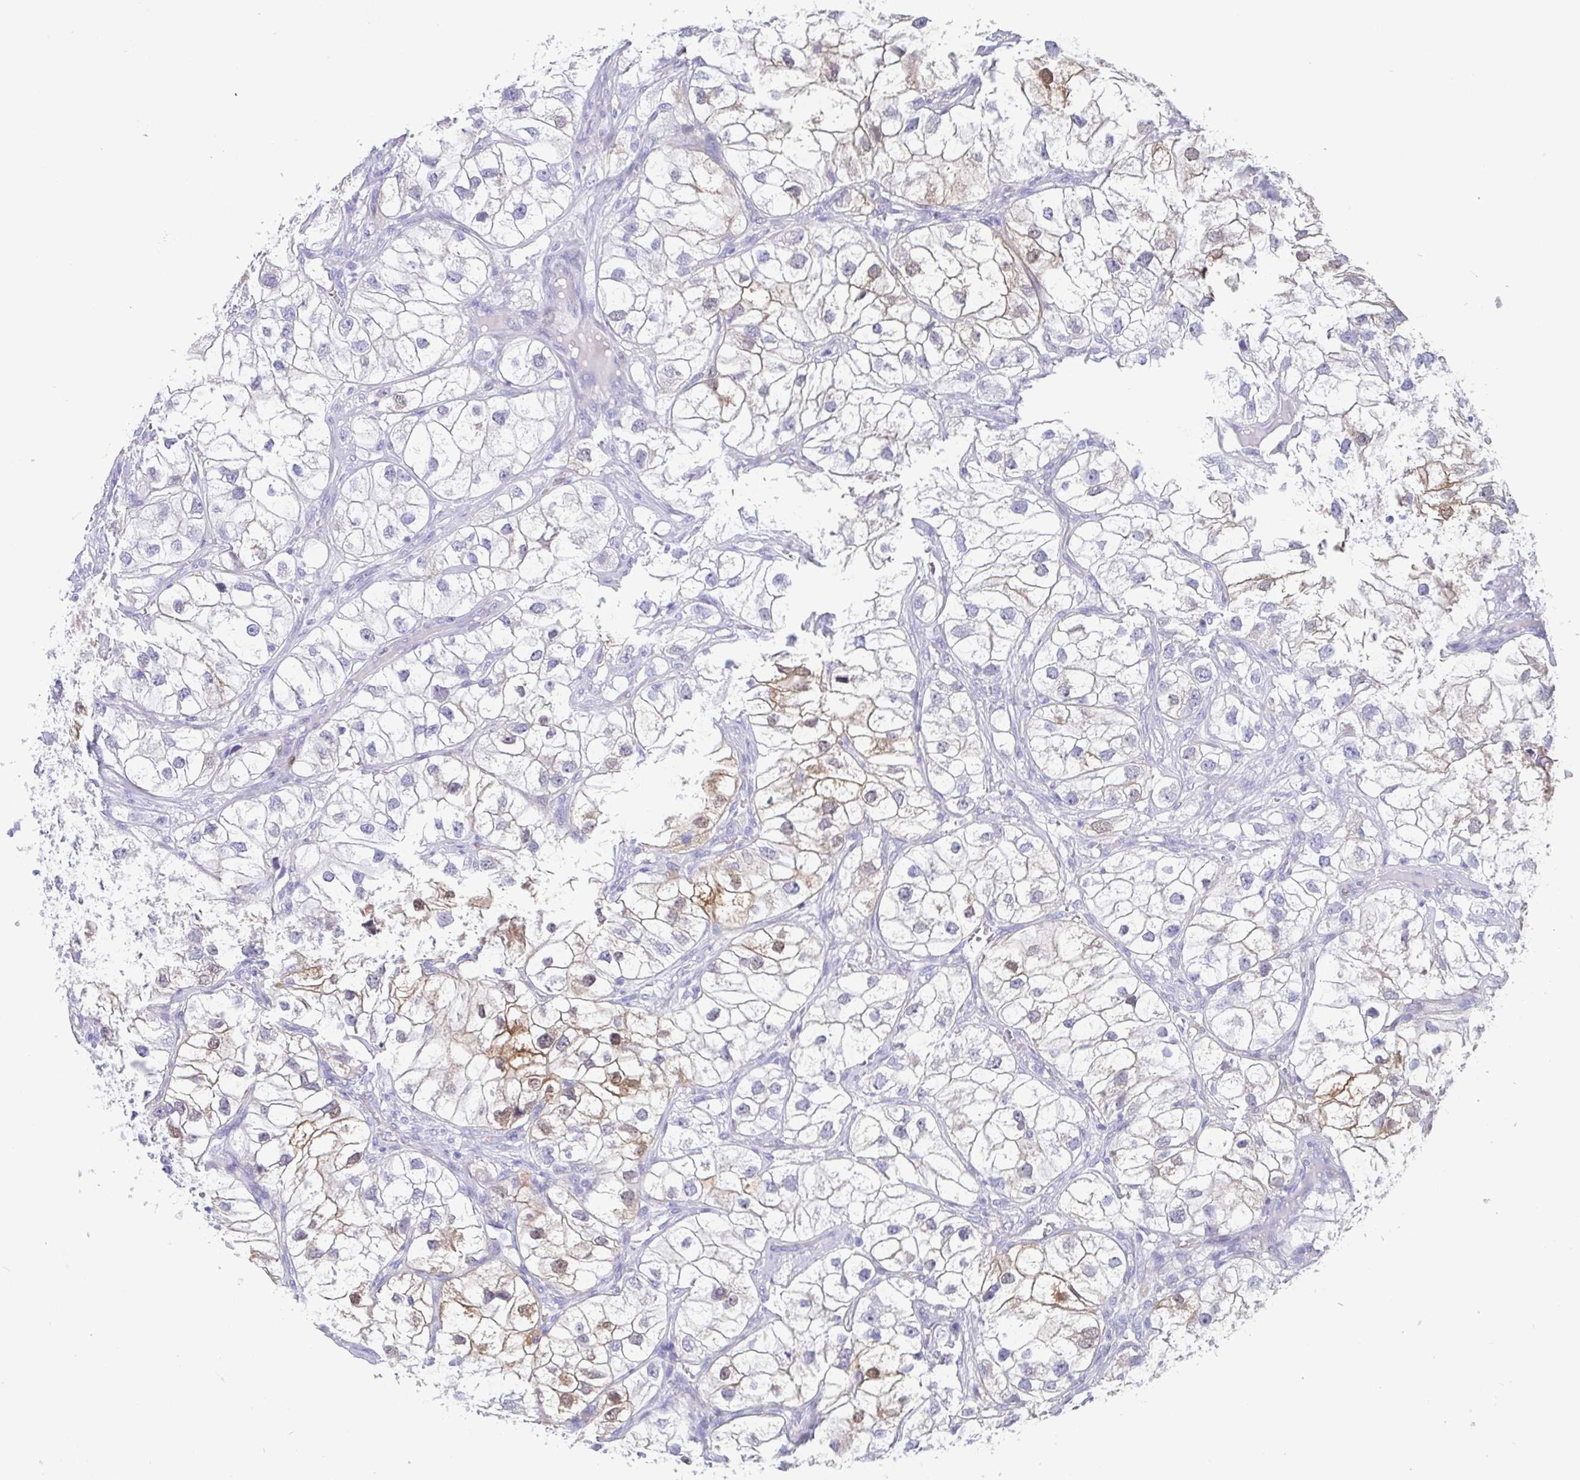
{"staining": {"intensity": "weak", "quantity": "<25%", "location": "cytoplasmic/membranous,nuclear"}, "tissue": "renal cancer", "cell_type": "Tumor cells", "image_type": "cancer", "snomed": [{"axis": "morphology", "description": "Adenocarcinoma, NOS"}, {"axis": "topography", "description": "Kidney"}], "caption": "A micrograph of renal adenocarcinoma stained for a protein displays no brown staining in tumor cells.", "gene": "SCGN", "patient": {"sex": "male", "age": 59}}